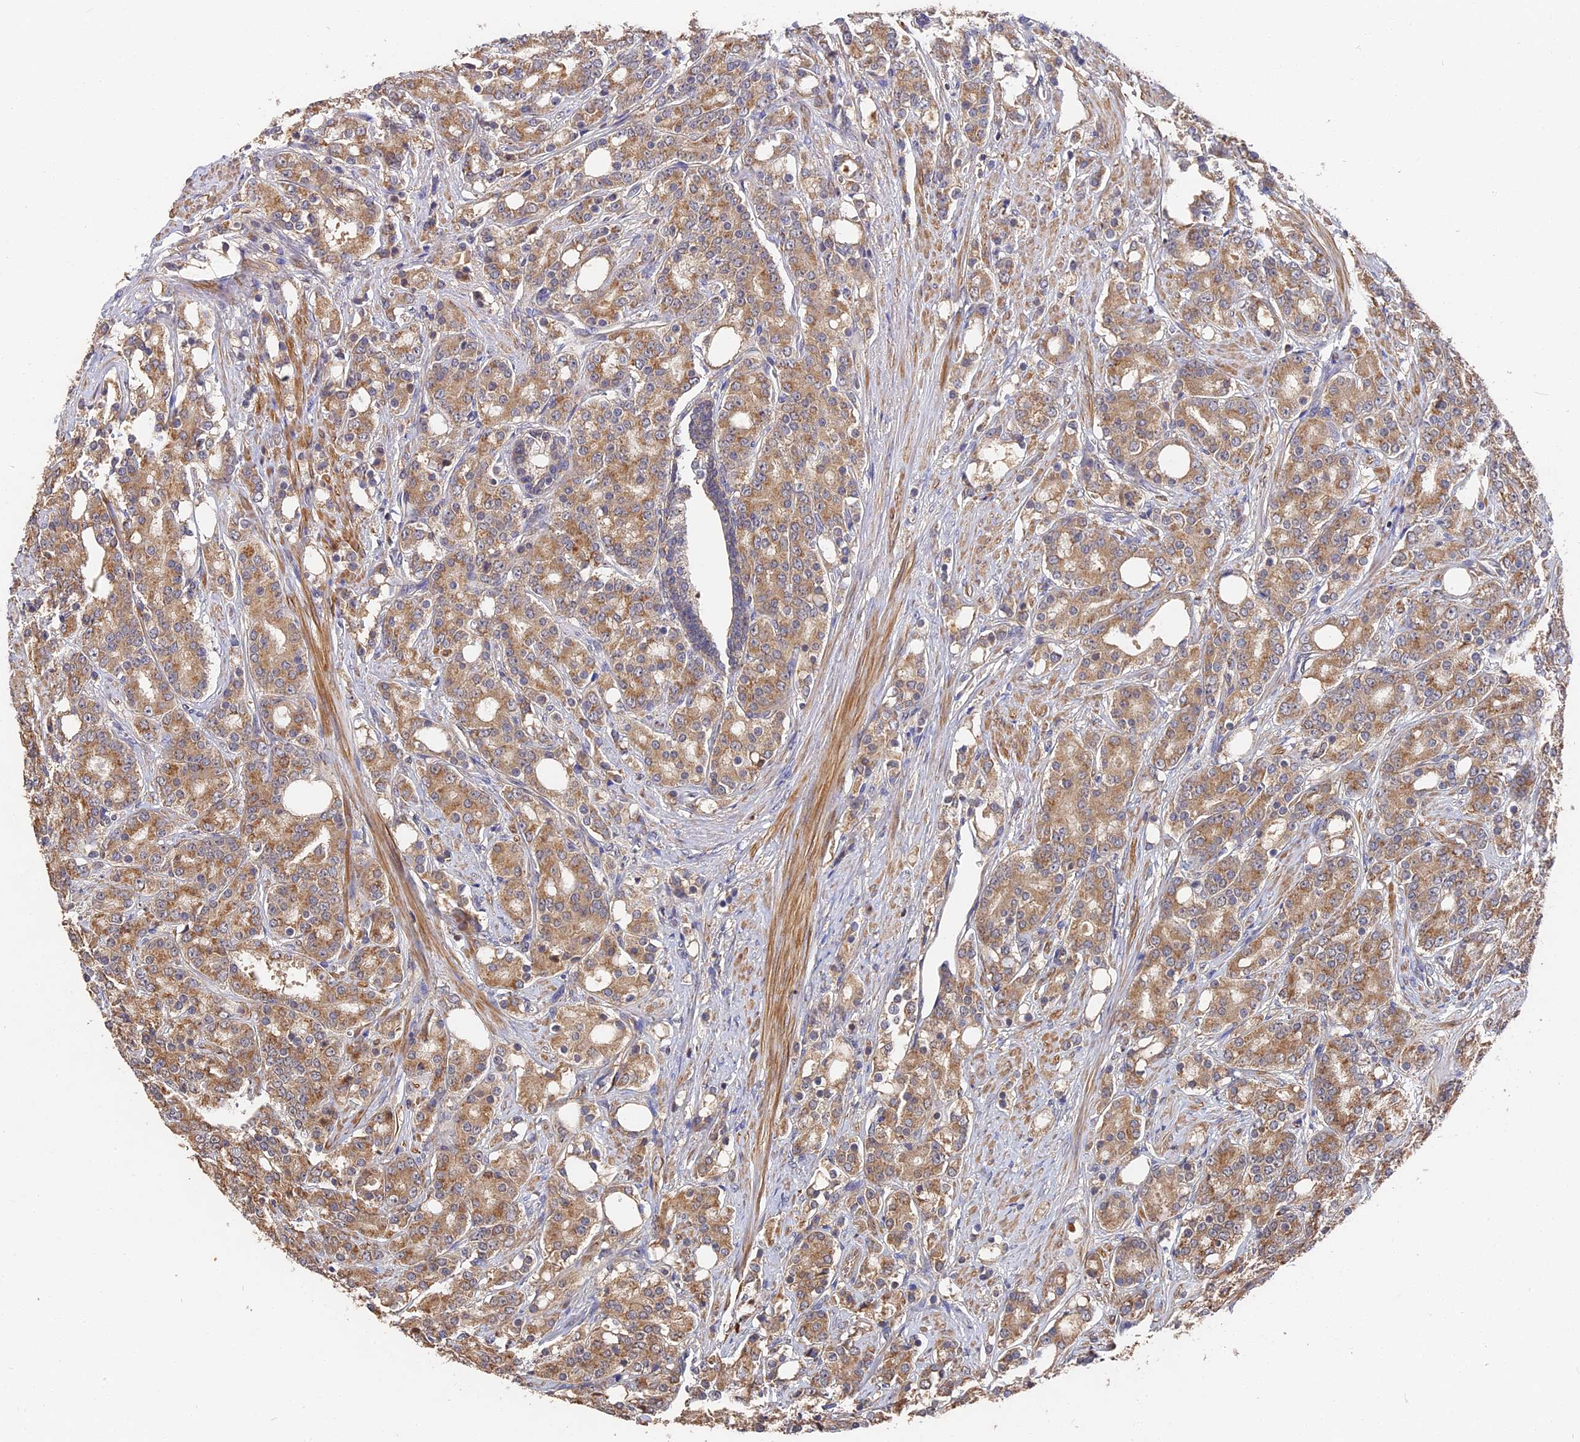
{"staining": {"intensity": "moderate", "quantity": ">75%", "location": "cytoplasmic/membranous"}, "tissue": "prostate cancer", "cell_type": "Tumor cells", "image_type": "cancer", "snomed": [{"axis": "morphology", "description": "Adenocarcinoma, High grade"}, {"axis": "topography", "description": "Prostate"}], "caption": "Adenocarcinoma (high-grade) (prostate) stained for a protein demonstrates moderate cytoplasmic/membranous positivity in tumor cells. Immunohistochemistry stains the protein of interest in brown and the nuclei are stained blue.", "gene": "DHRS11", "patient": {"sex": "male", "age": 62}}